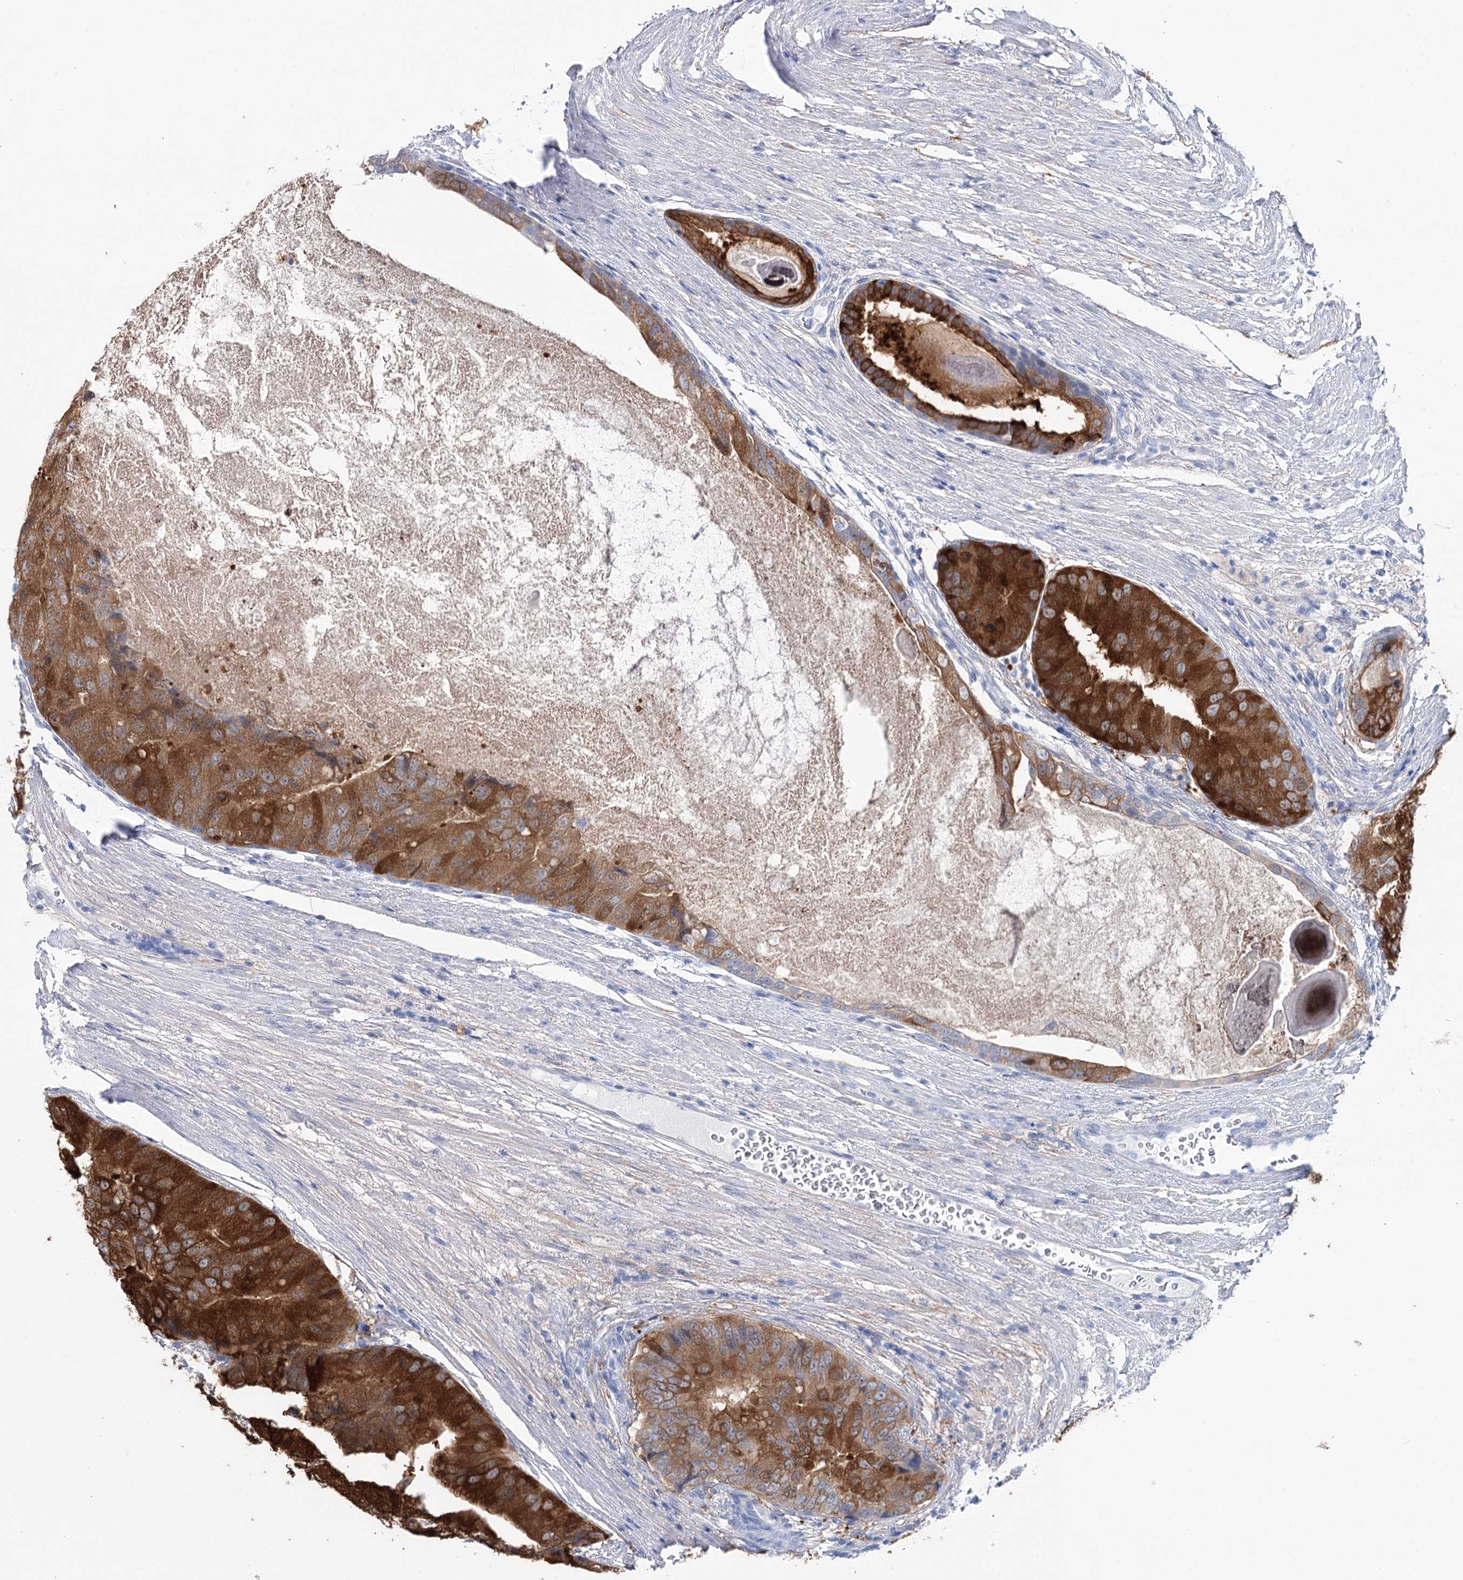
{"staining": {"intensity": "strong", "quantity": ">75%", "location": "cytoplasmic/membranous"}, "tissue": "prostate cancer", "cell_type": "Tumor cells", "image_type": "cancer", "snomed": [{"axis": "morphology", "description": "Adenocarcinoma, High grade"}, {"axis": "topography", "description": "Prostate"}], "caption": "Immunohistochemical staining of high-grade adenocarcinoma (prostate) demonstrates high levels of strong cytoplasmic/membranous positivity in about >75% of tumor cells.", "gene": "UGDH", "patient": {"sex": "male", "age": 70}}